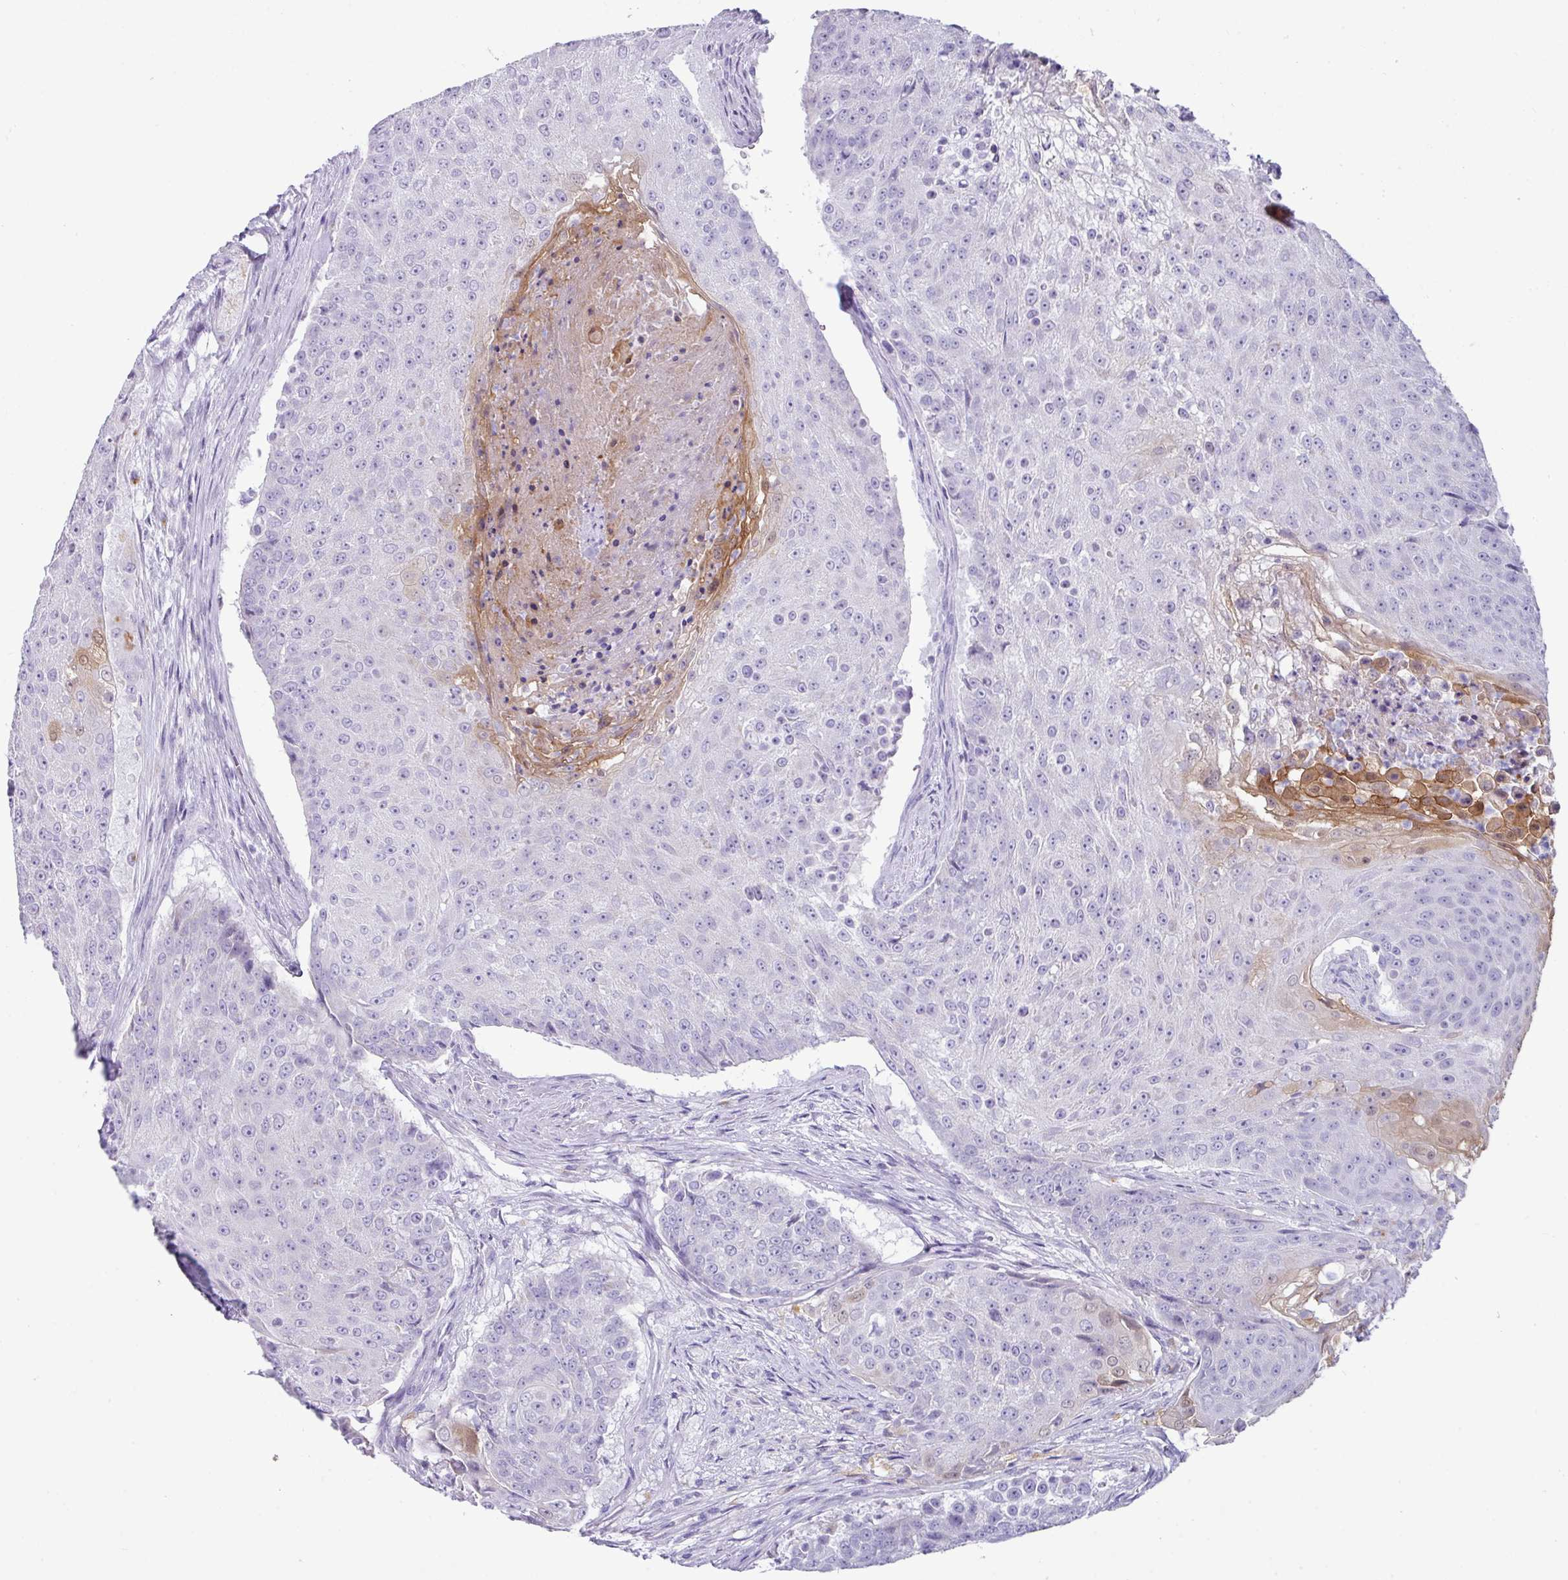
{"staining": {"intensity": "moderate", "quantity": "<25%", "location": "cytoplasmic/membranous"}, "tissue": "urothelial cancer", "cell_type": "Tumor cells", "image_type": "cancer", "snomed": [{"axis": "morphology", "description": "Urothelial carcinoma, High grade"}, {"axis": "topography", "description": "Urinary bladder"}], "caption": "Immunohistochemistry (IHC) histopathology image of neoplastic tissue: human urothelial carcinoma (high-grade) stained using immunohistochemistry exhibits low levels of moderate protein expression localized specifically in the cytoplasmic/membranous of tumor cells, appearing as a cytoplasmic/membranous brown color.", "gene": "NCCRP1", "patient": {"sex": "female", "age": 63}}